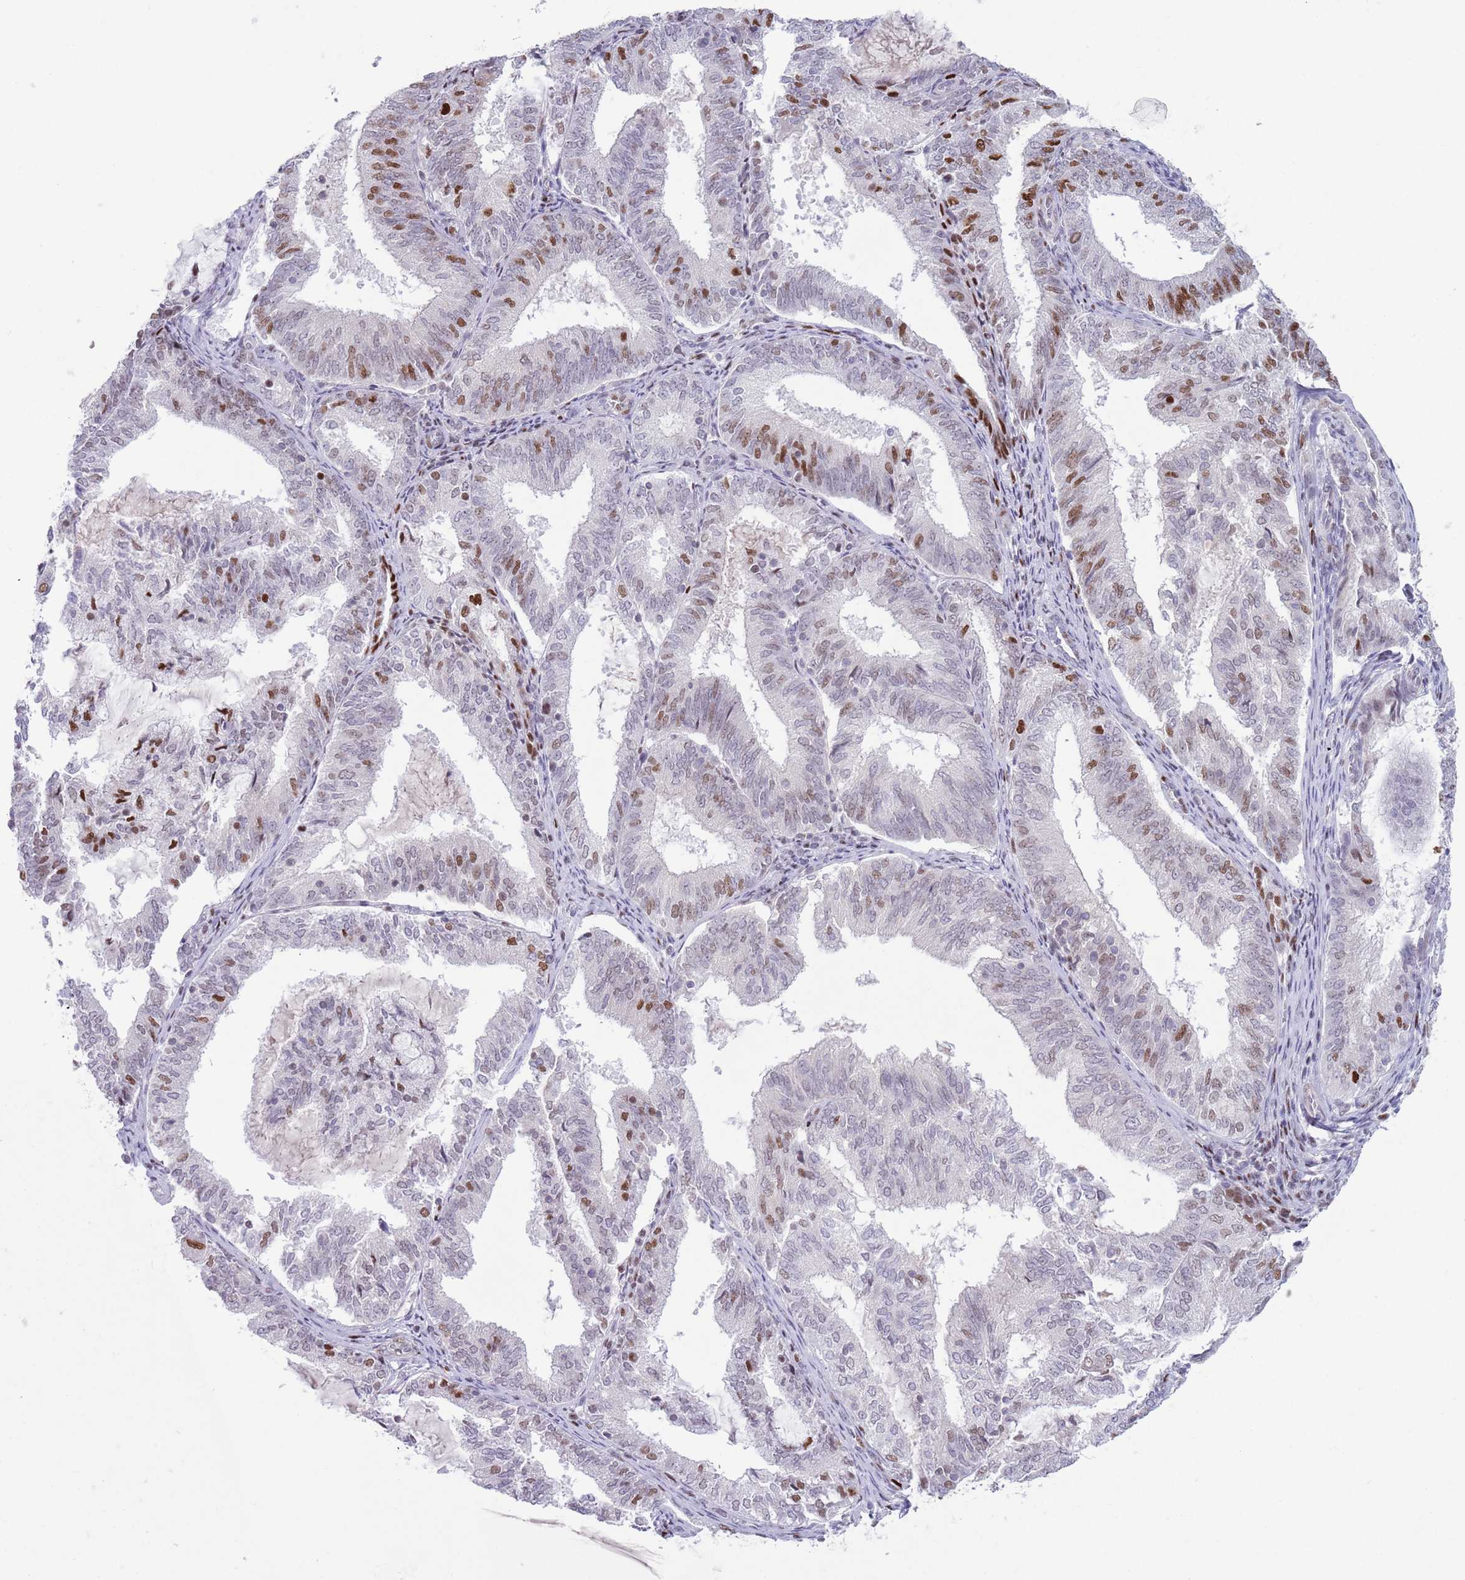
{"staining": {"intensity": "strong", "quantity": "25%-75%", "location": "nuclear"}, "tissue": "endometrial cancer", "cell_type": "Tumor cells", "image_type": "cancer", "snomed": [{"axis": "morphology", "description": "Adenocarcinoma, NOS"}, {"axis": "topography", "description": "Endometrium"}], "caption": "Immunohistochemistry (DAB) staining of endometrial cancer shows strong nuclear protein staining in about 25%-75% of tumor cells.", "gene": "MFSD10", "patient": {"sex": "female", "age": 81}}